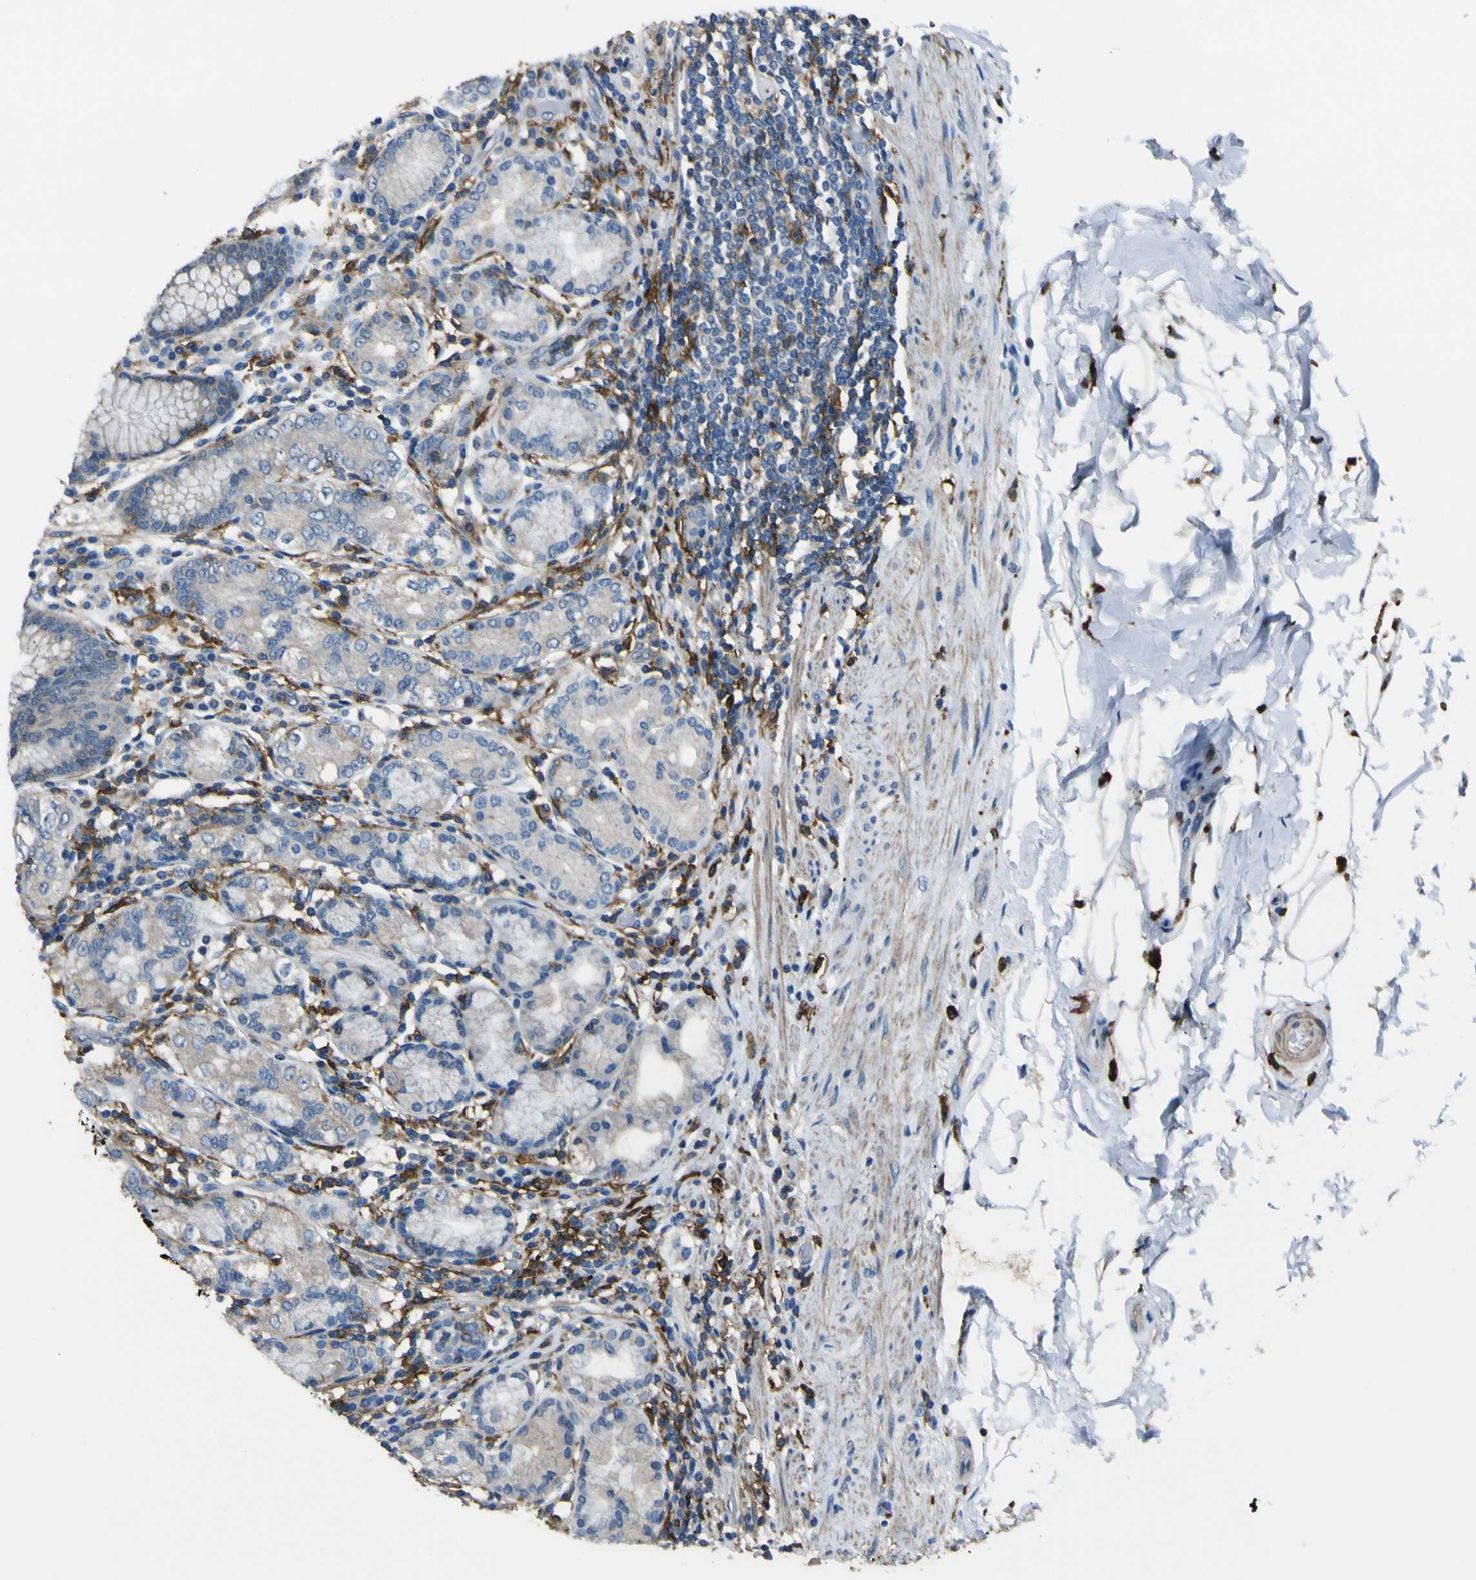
{"staining": {"intensity": "weak", "quantity": "25%-75%", "location": "cytoplasmic/membranous"}, "tissue": "stomach", "cell_type": "Glandular cells", "image_type": "normal", "snomed": [{"axis": "morphology", "description": "Normal tissue, NOS"}, {"axis": "topography", "description": "Stomach, lower"}], "caption": "Stomach was stained to show a protein in brown. There is low levels of weak cytoplasmic/membranous staining in about 25%-75% of glandular cells. (Brightfield microscopy of DAB IHC at high magnification).", "gene": "LAIR1", "patient": {"sex": "female", "age": 76}}